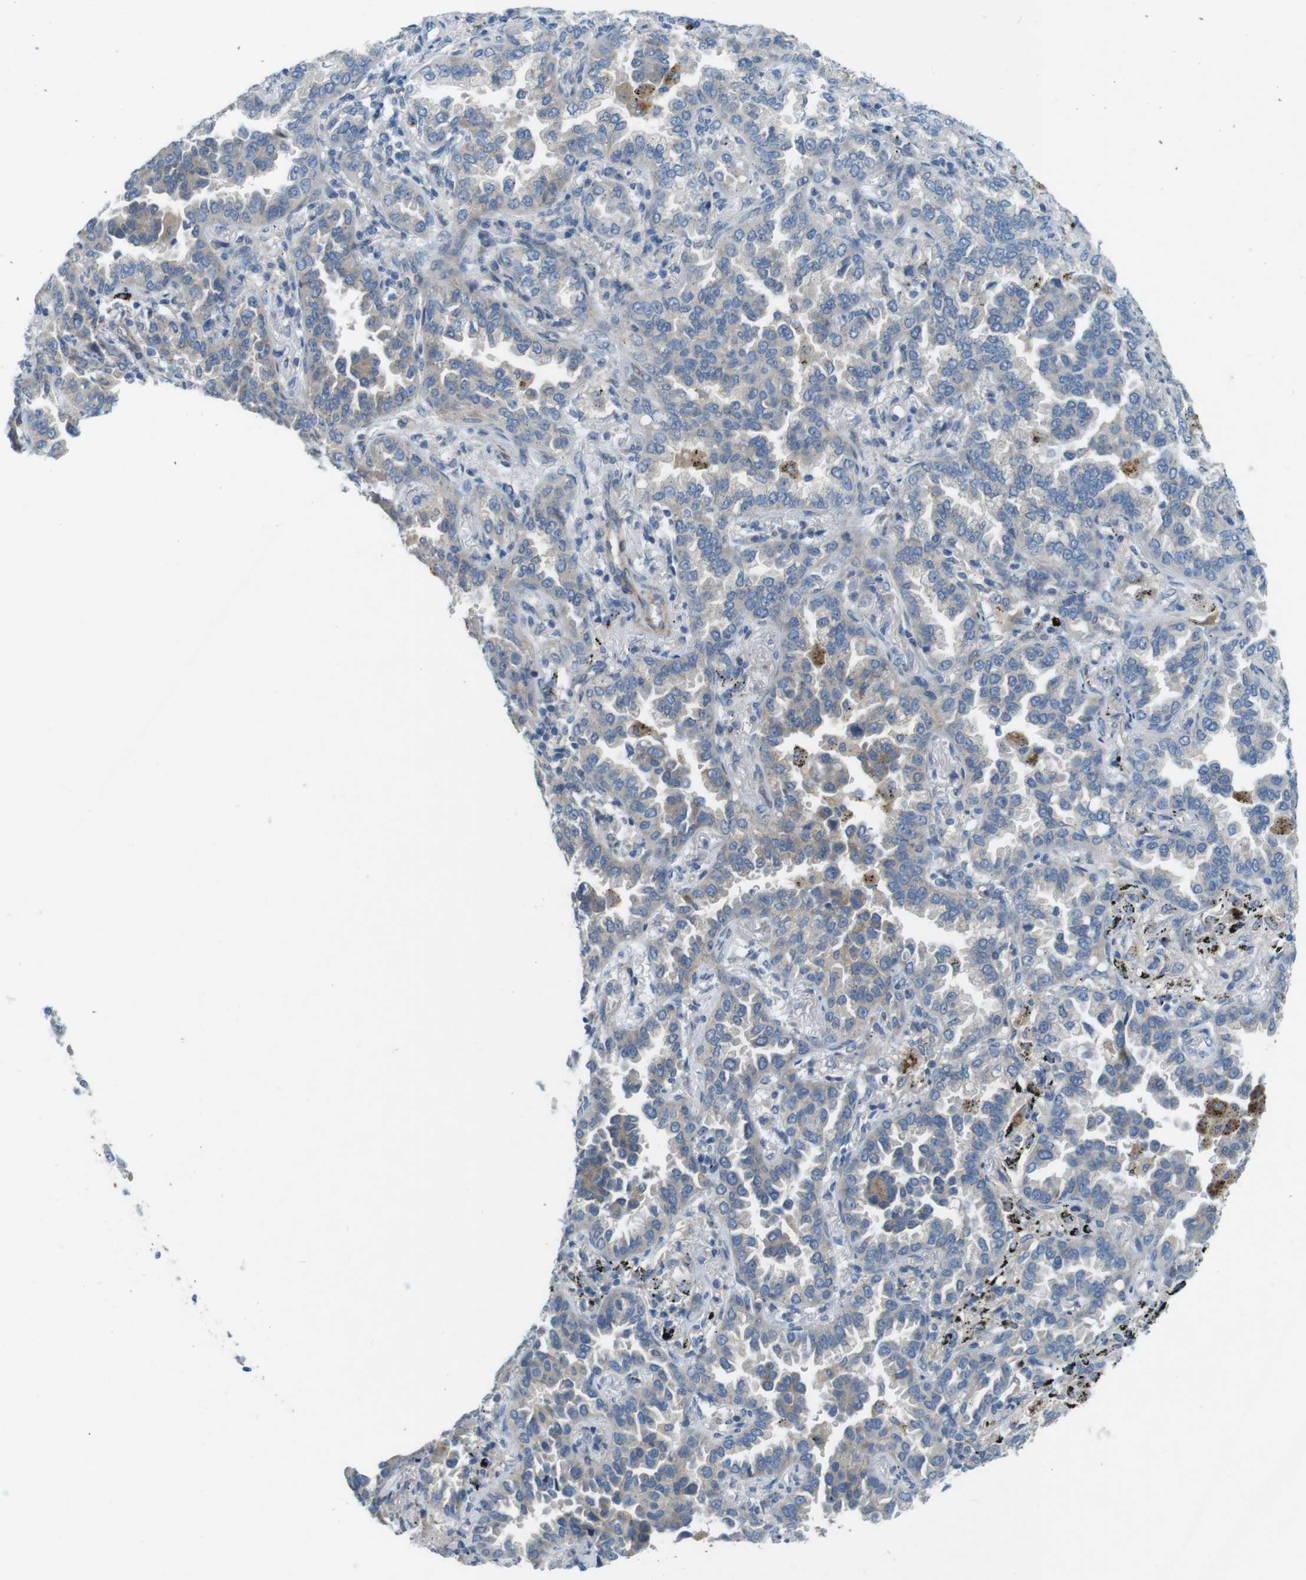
{"staining": {"intensity": "negative", "quantity": "none", "location": "none"}, "tissue": "lung cancer", "cell_type": "Tumor cells", "image_type": "cancer", "snomed": [{"axis": "morphology", "description": "Normal tissue, NOS"}, {"axis": "morphology", "description": "Adenocarcinoma, NOS"}, {"axis": "topography", "description": "Lung"}], "caption": "Adenocarcinoma (lung) was stained to show a protein in brown. There is no significant staining in tumor cells.", "gene": "TYW1", "patient": {"sex": "male", "age": 59}}